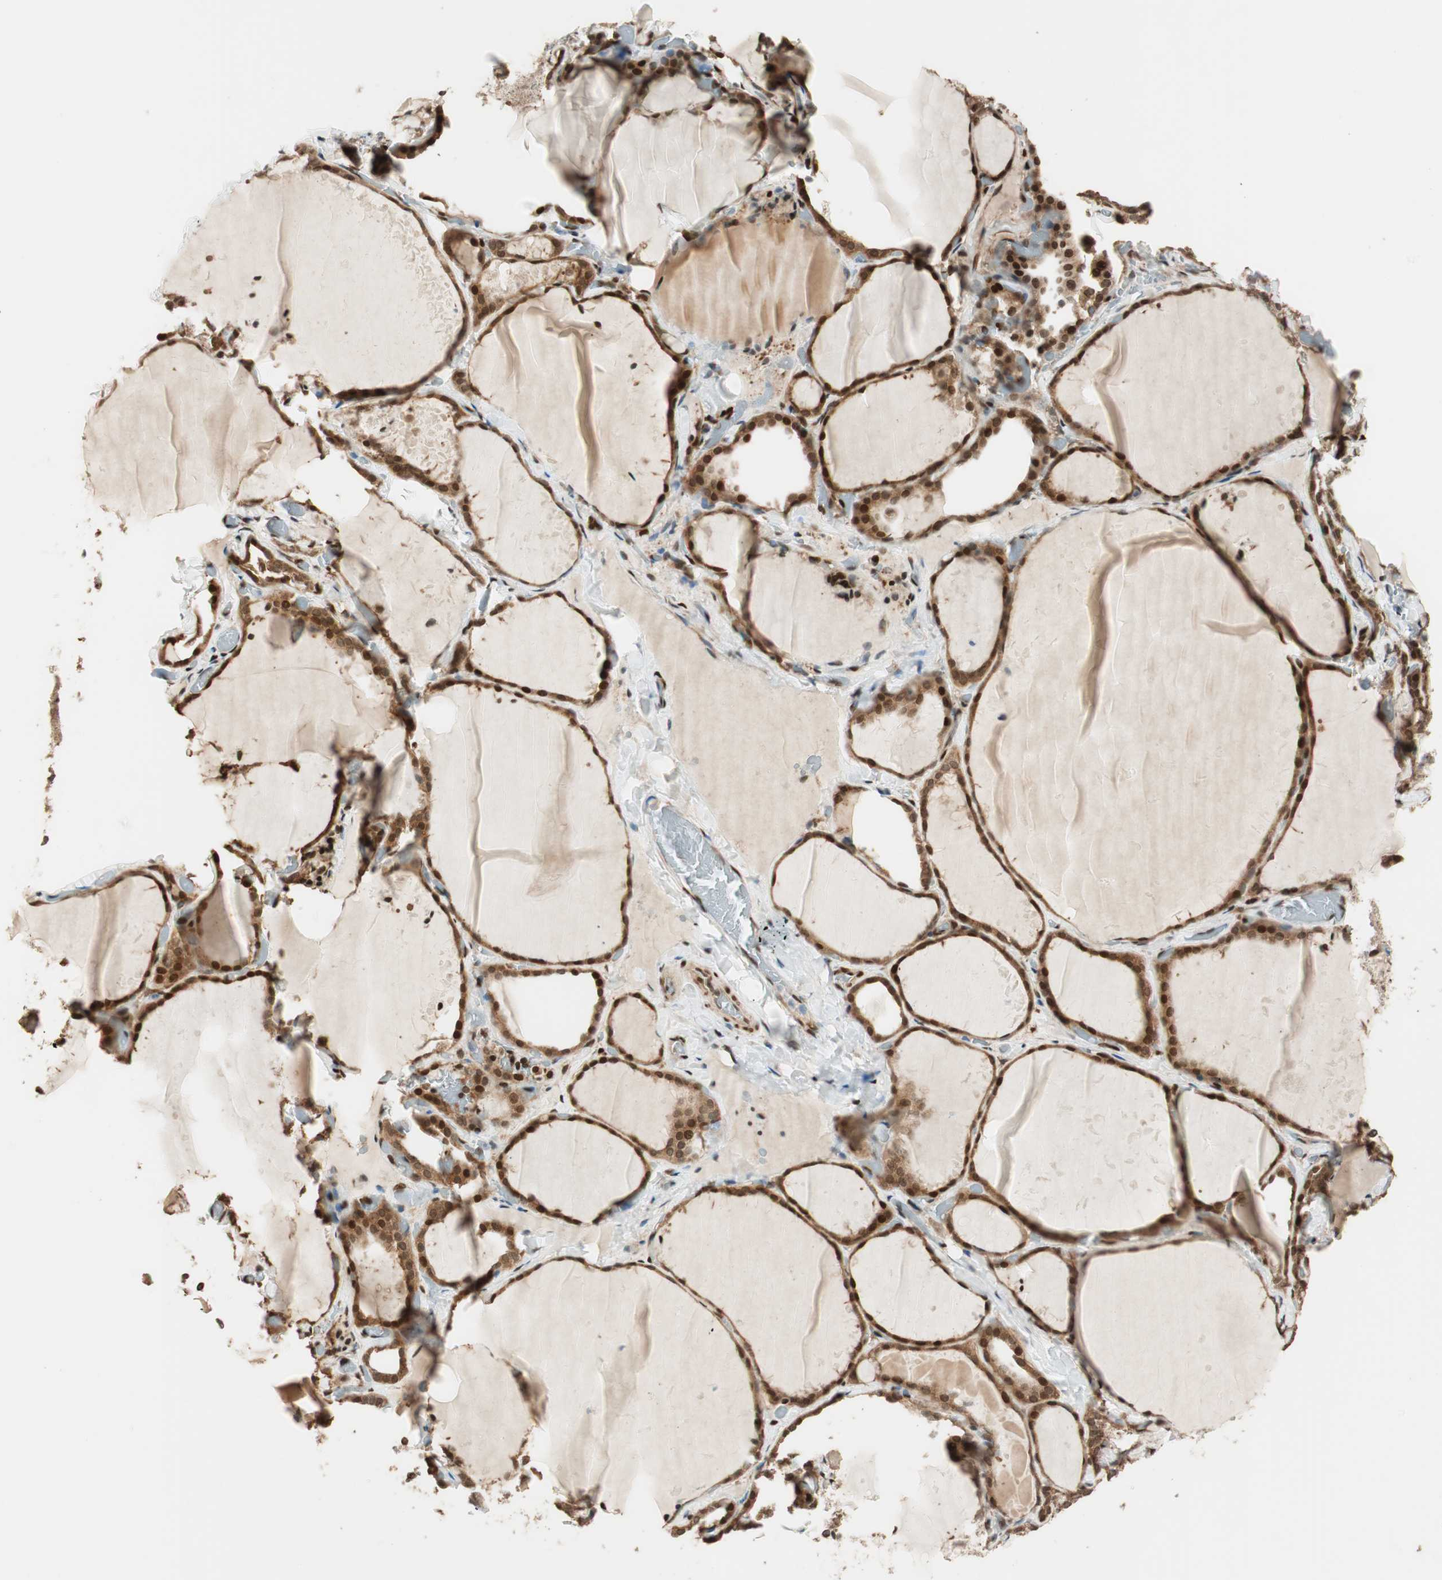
{"staining": {"intensity": "strong", "quantity": ">75%", "location": "cytoplasmic/membranous,nuclear"}, "tissue": "thyroid gland", "cell_type": "Glandular cells", "image_type": "normal", "snomed": [{"axis": "morphology", "description": "Normal tissue, NOS"}, {"axis": "topography", "description": "Thyroid gland"}], "caption": "High-magnification brightfield microscopy of normal thyroid gland stained with DAB (3,3'-diaminobenzidine) (brown) and counterstained with hematoxylin (blue). glandular cells exhibit strong cytoplasmic/membranous,nuclear expression is identified in about>75% of cells.", "gene": "BIN1", "patient": {"sex": "female", "age": 22}}